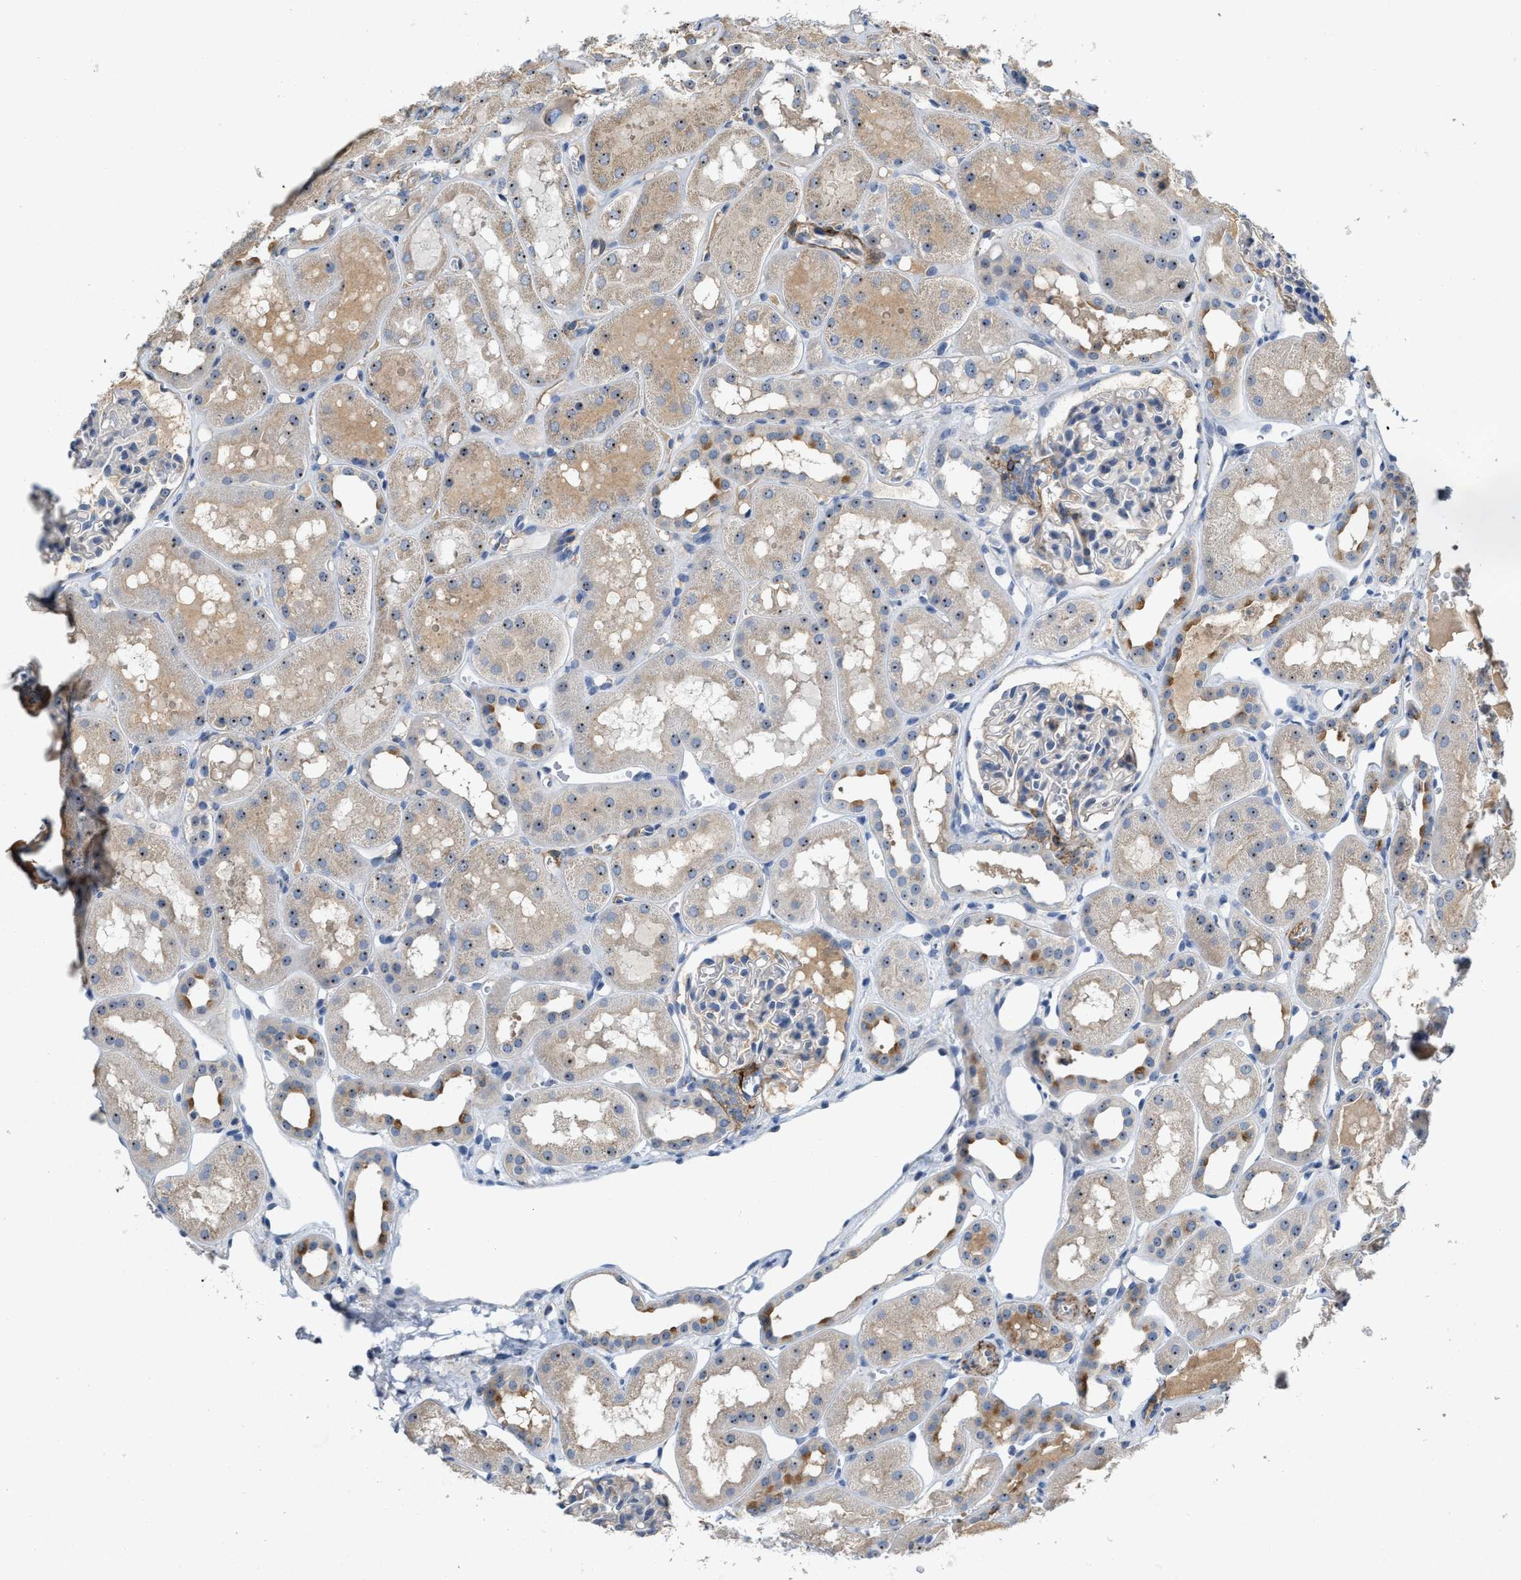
{"staining": {"intensity": "negative", "quantity": "none", "location": "none"}, "tissue": "kidney", "cell_type": "Cells in glomeruli", "image_type": "normal", "snomed": [{"axis": "morphology", "description": "Normal tissue, NOS"}, {"axis": "topography", "description": "Kidney"}, {"axis": "topography", "description": "Urinary bladder"}], "caption": "Immunohistochemical staining of unremarkable human kidney exhibits no significant staining in cells in glomeruli.", "gene": "ZNF783", "patient": {"sex": "male", "age": 16}}